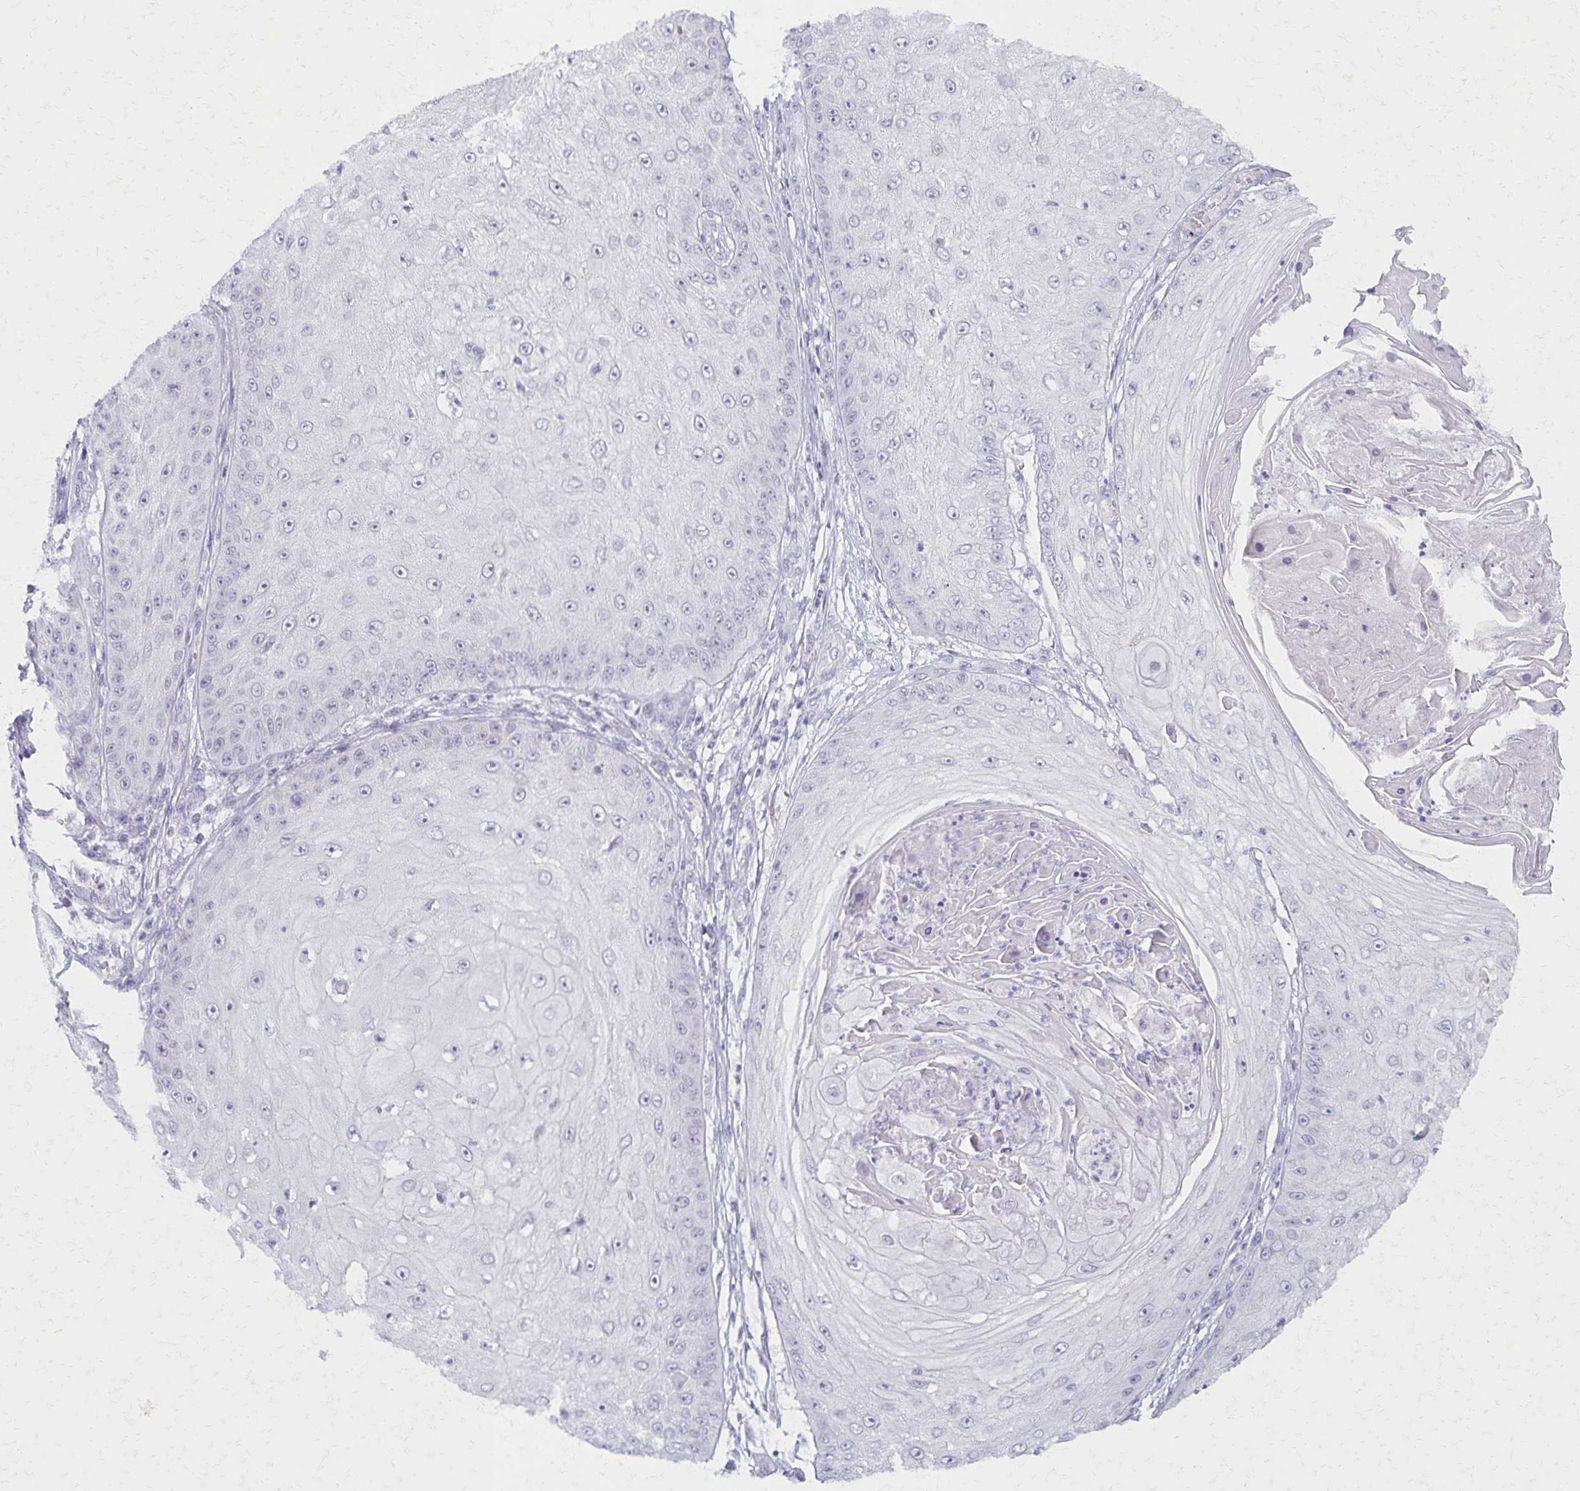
{"staining": {"intensity": "negative", "quantity": "none", "location": "none"}, "tissue": "skin cancer", "cell_type": "Tumor cells", "image_type": "cancer", "snomed": [{"axis": "morphology", "description": "Squamous cell carcinoma, NOS"}, {"axis": "topography", "description": "Skin"}], "caption": "Tumor cells are negative for protein expression in human skin squamous cell carcinoma. (DAB (3,3'-diaminobenzidine) immunohistochemistry visualized using brightfield microscopy, high magnification).", "gene": "MORC4", "patient": {"sex": "male", "age": 70}}